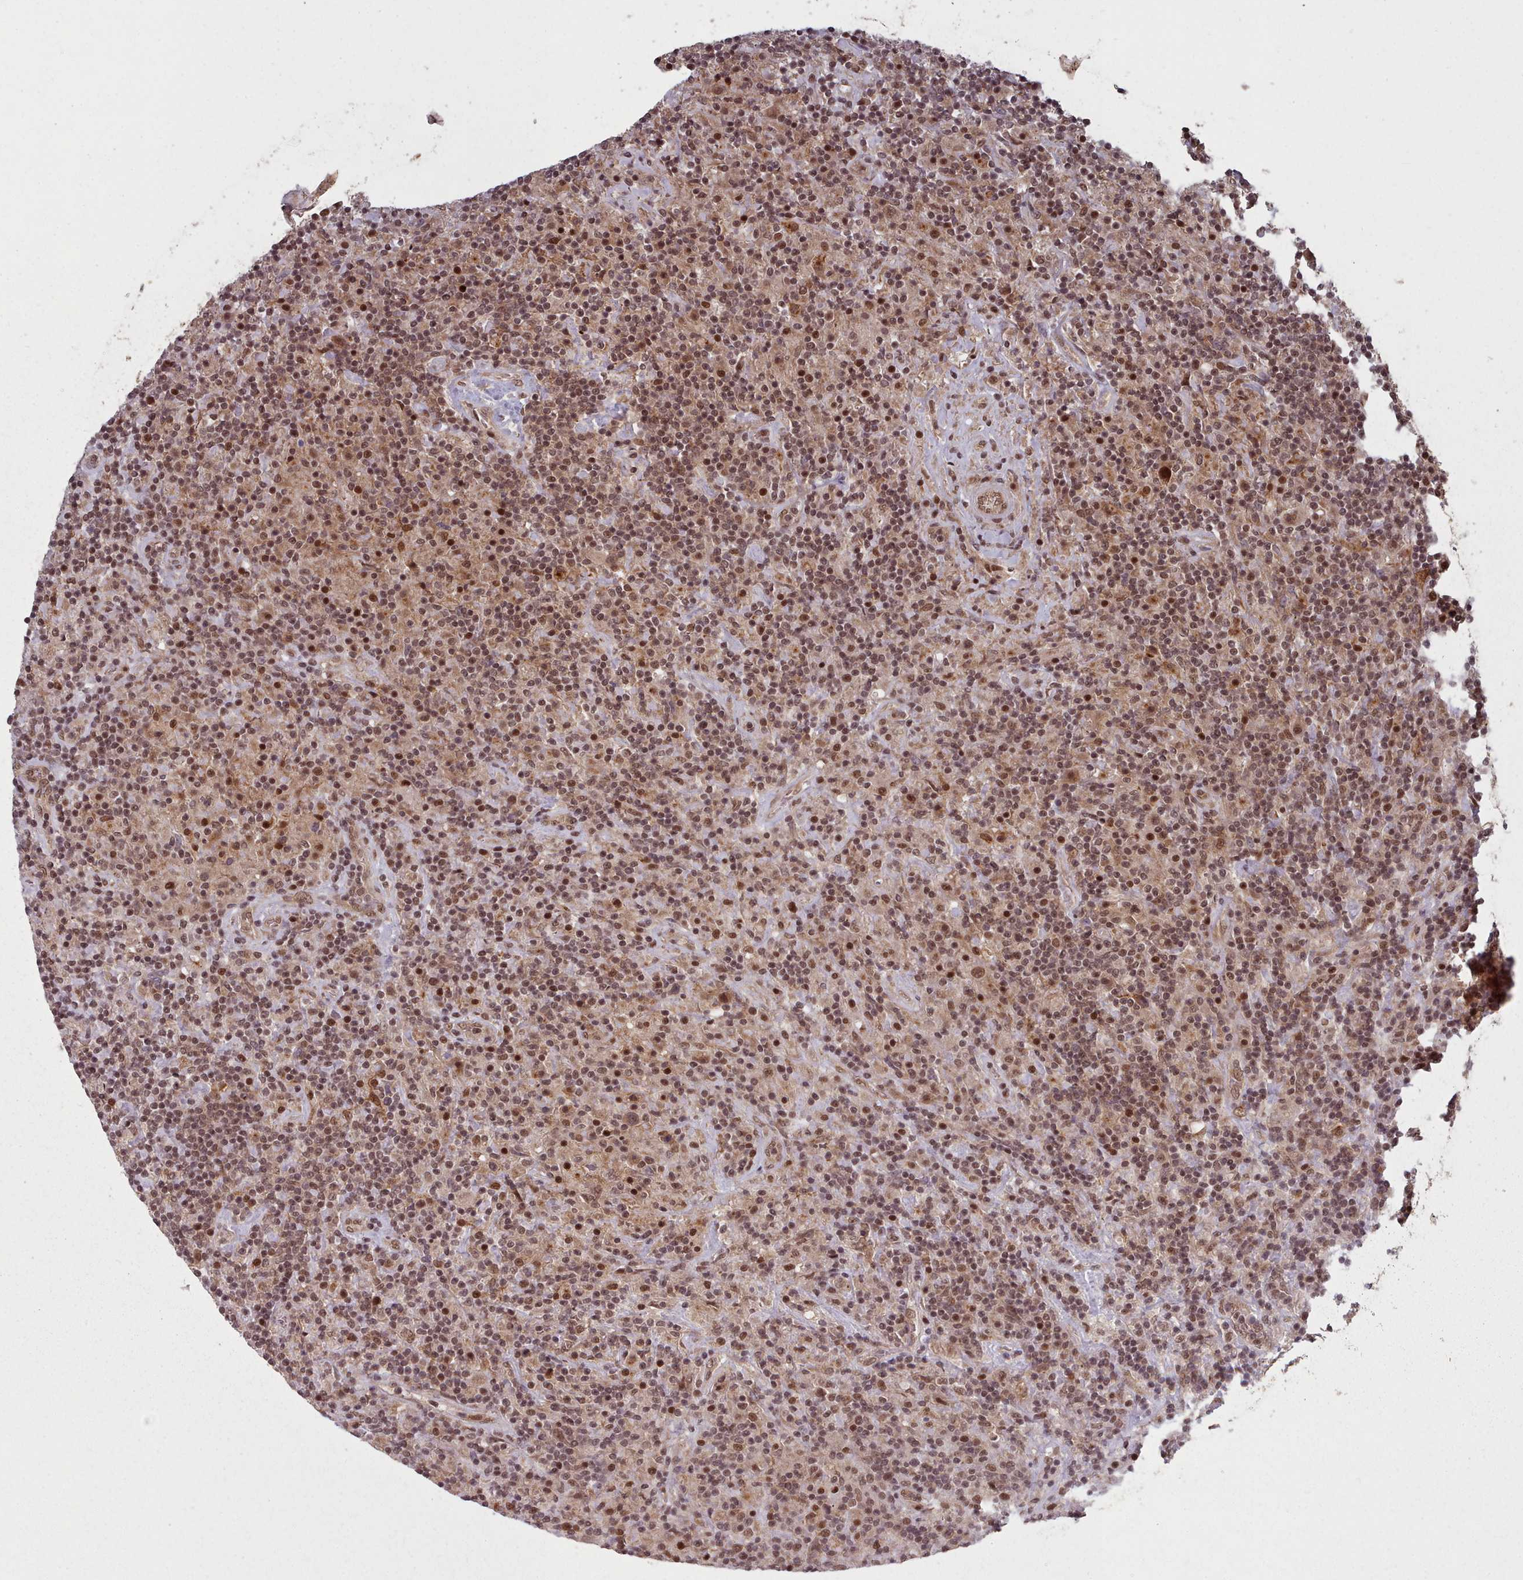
{"staining": {"intensity": "moderate", "quantity": ">75%", "location": "cytoplasmic/membranous,nuclear"}, "tissue": "lymphoma", "cell_type": "Tumor cells", "image_type": "cancer", "snomed": [{"axis": "morphology", "description": "Hodgkin's disease, NOS"}, {"axis": "topography", "description": "Lymph node"}], "caption": "Protein expression analysis of human Hodgkin's disease reveals moderate cytoplasmic/membranous and nuclear staining in approximately >75% of tumor cells. (DAB IHC with brightfield microscopy, high magnification).", "gene": "DHX8", "patient": {"sex": "male", "age": 70}}